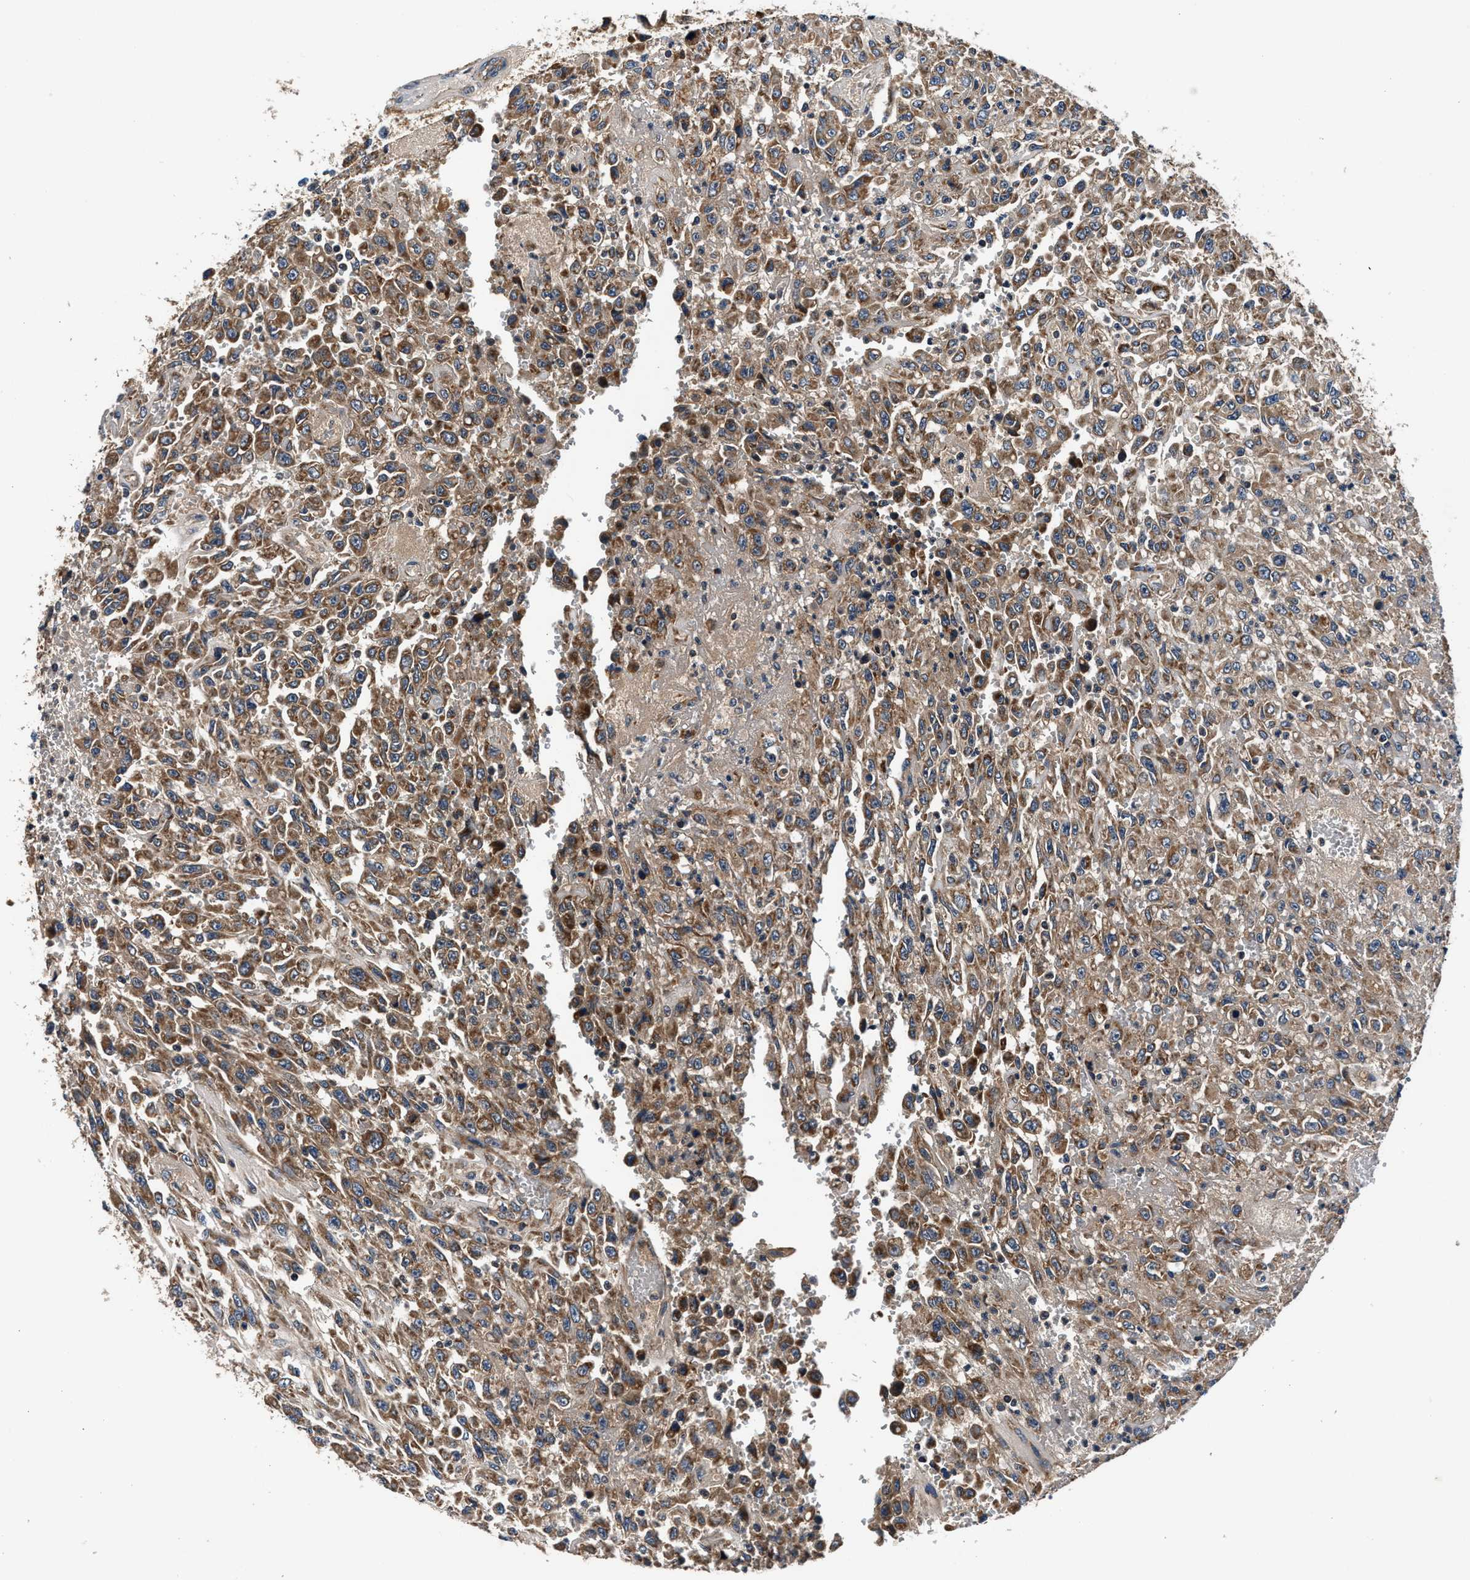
{"staining": {"intensity": "moderate", "quantity": ">75%", "location": "cytoplasmic/membranous"}, "tissue": "urothelial cancer", "cell_type": "Tumor cells", "image_type": "cancer", "snomed": [{"axis": "morphology", "description": "Urothelial carcinoma, High grade"}, {"axis": "topography", "description": "Urinary bladder"}], "caption": "Urothelial carcinoma (high-grade) was stained to show a protein in brown. There is medium levels of moderate cytoplasmic/membranous expression in approximately >75% of tumor cells. The protein is stained brown, and the nuclei are stained in blue (DAB (3,3'-diaminobenzidine) IHC with brightfield microscopy, high magnification).", "gene": "IMMT", "patient": {"sex": "male", "age": 46}}